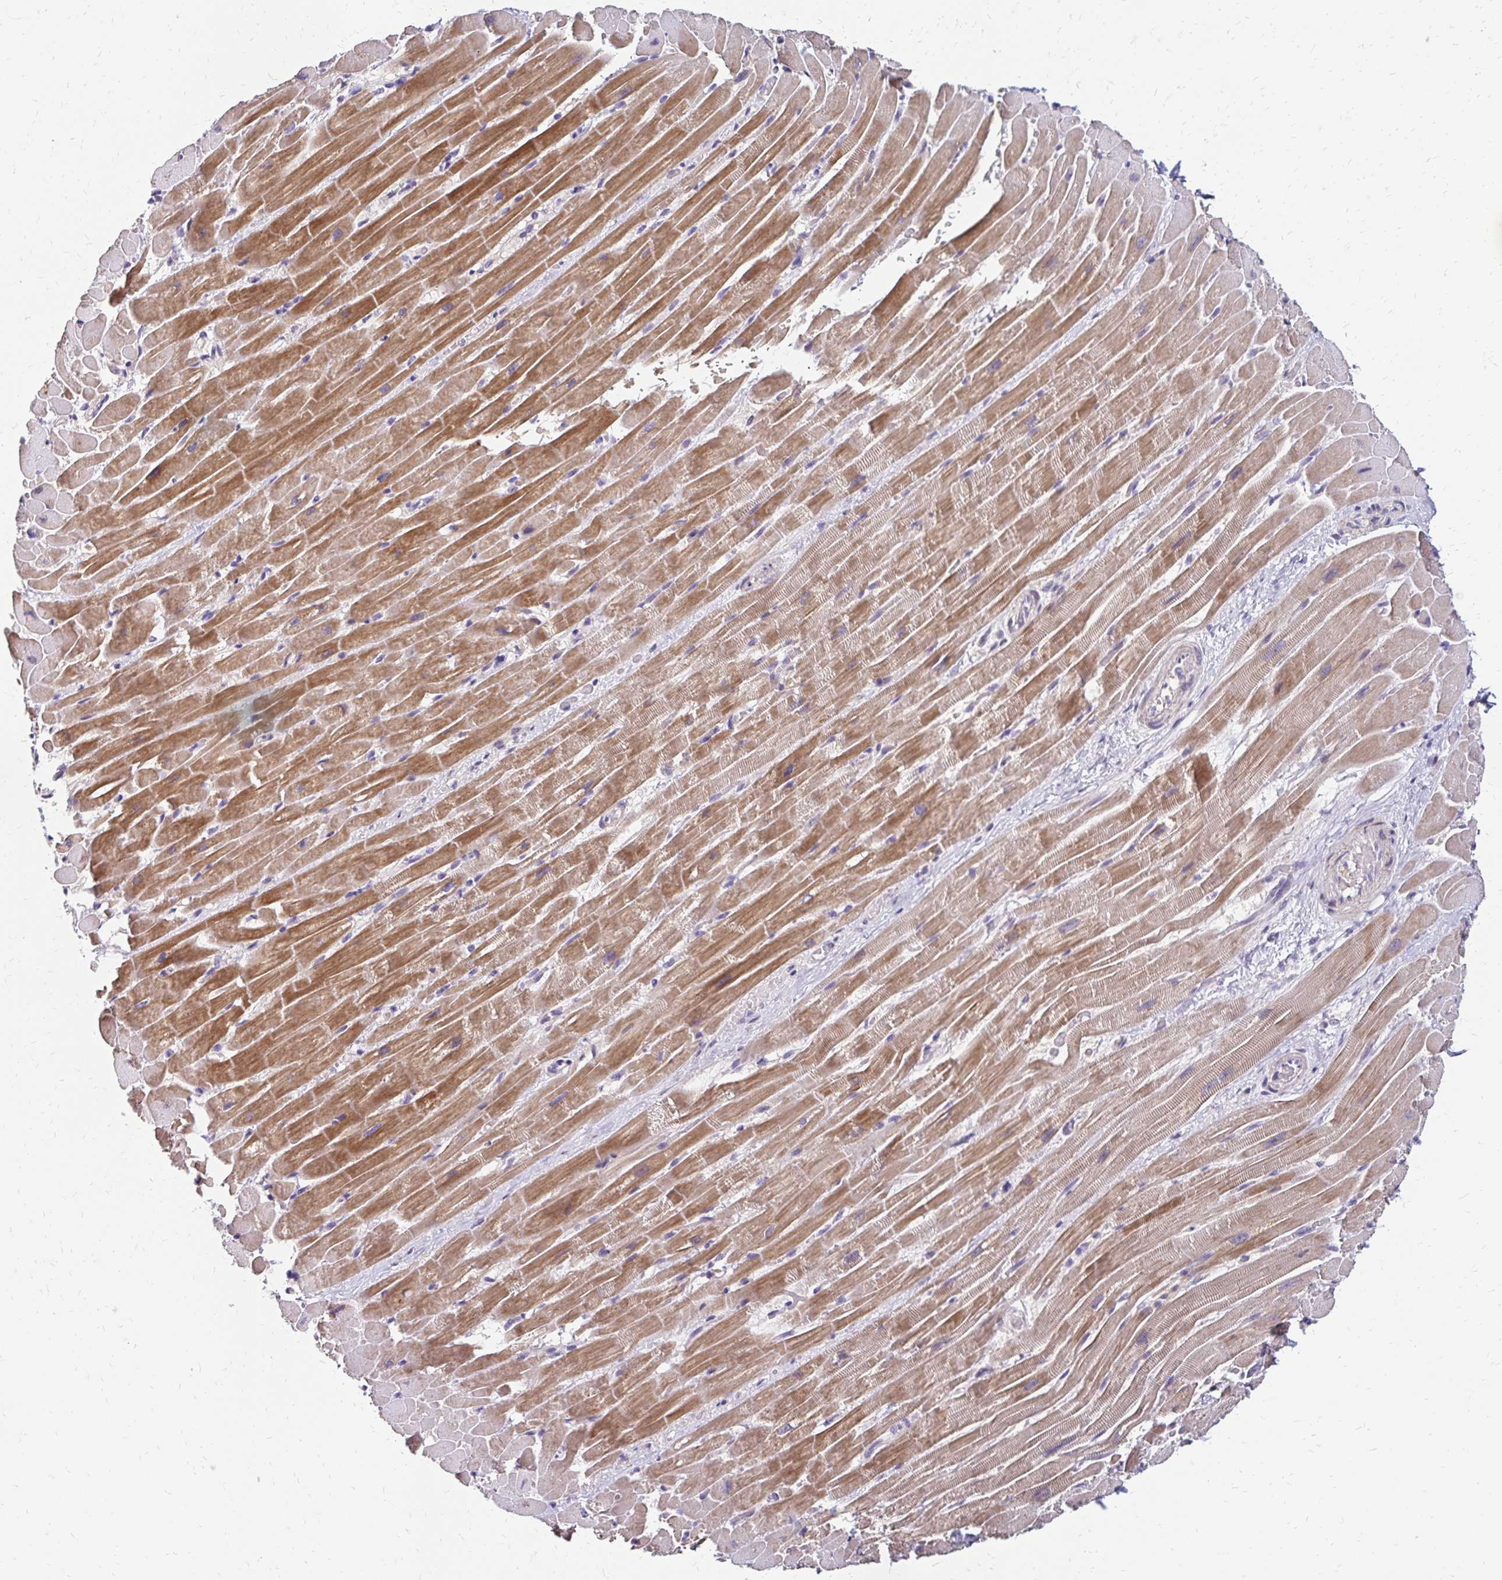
{"staining": {"intensity": "moderate", "quantity": "25%-75%", "location": "cytoplasmic/membranous"}, "tissue": "heart muscle", "cell_type": "Cardiomyocytes", "image_type": "normal", "snomed": [{"axis": "morphology", "description": "Normal tissue, NOS"}, {"axis": "topography", "description": "Heart"}], "caption": "Moderate cytoplasmic/membranous expression for a protein is present in about 25%-75% of cardiomyocytes of benign heart muscle using IHC.", "gene": "DTNB", "patient": {"sex": "male", "age": 37}}